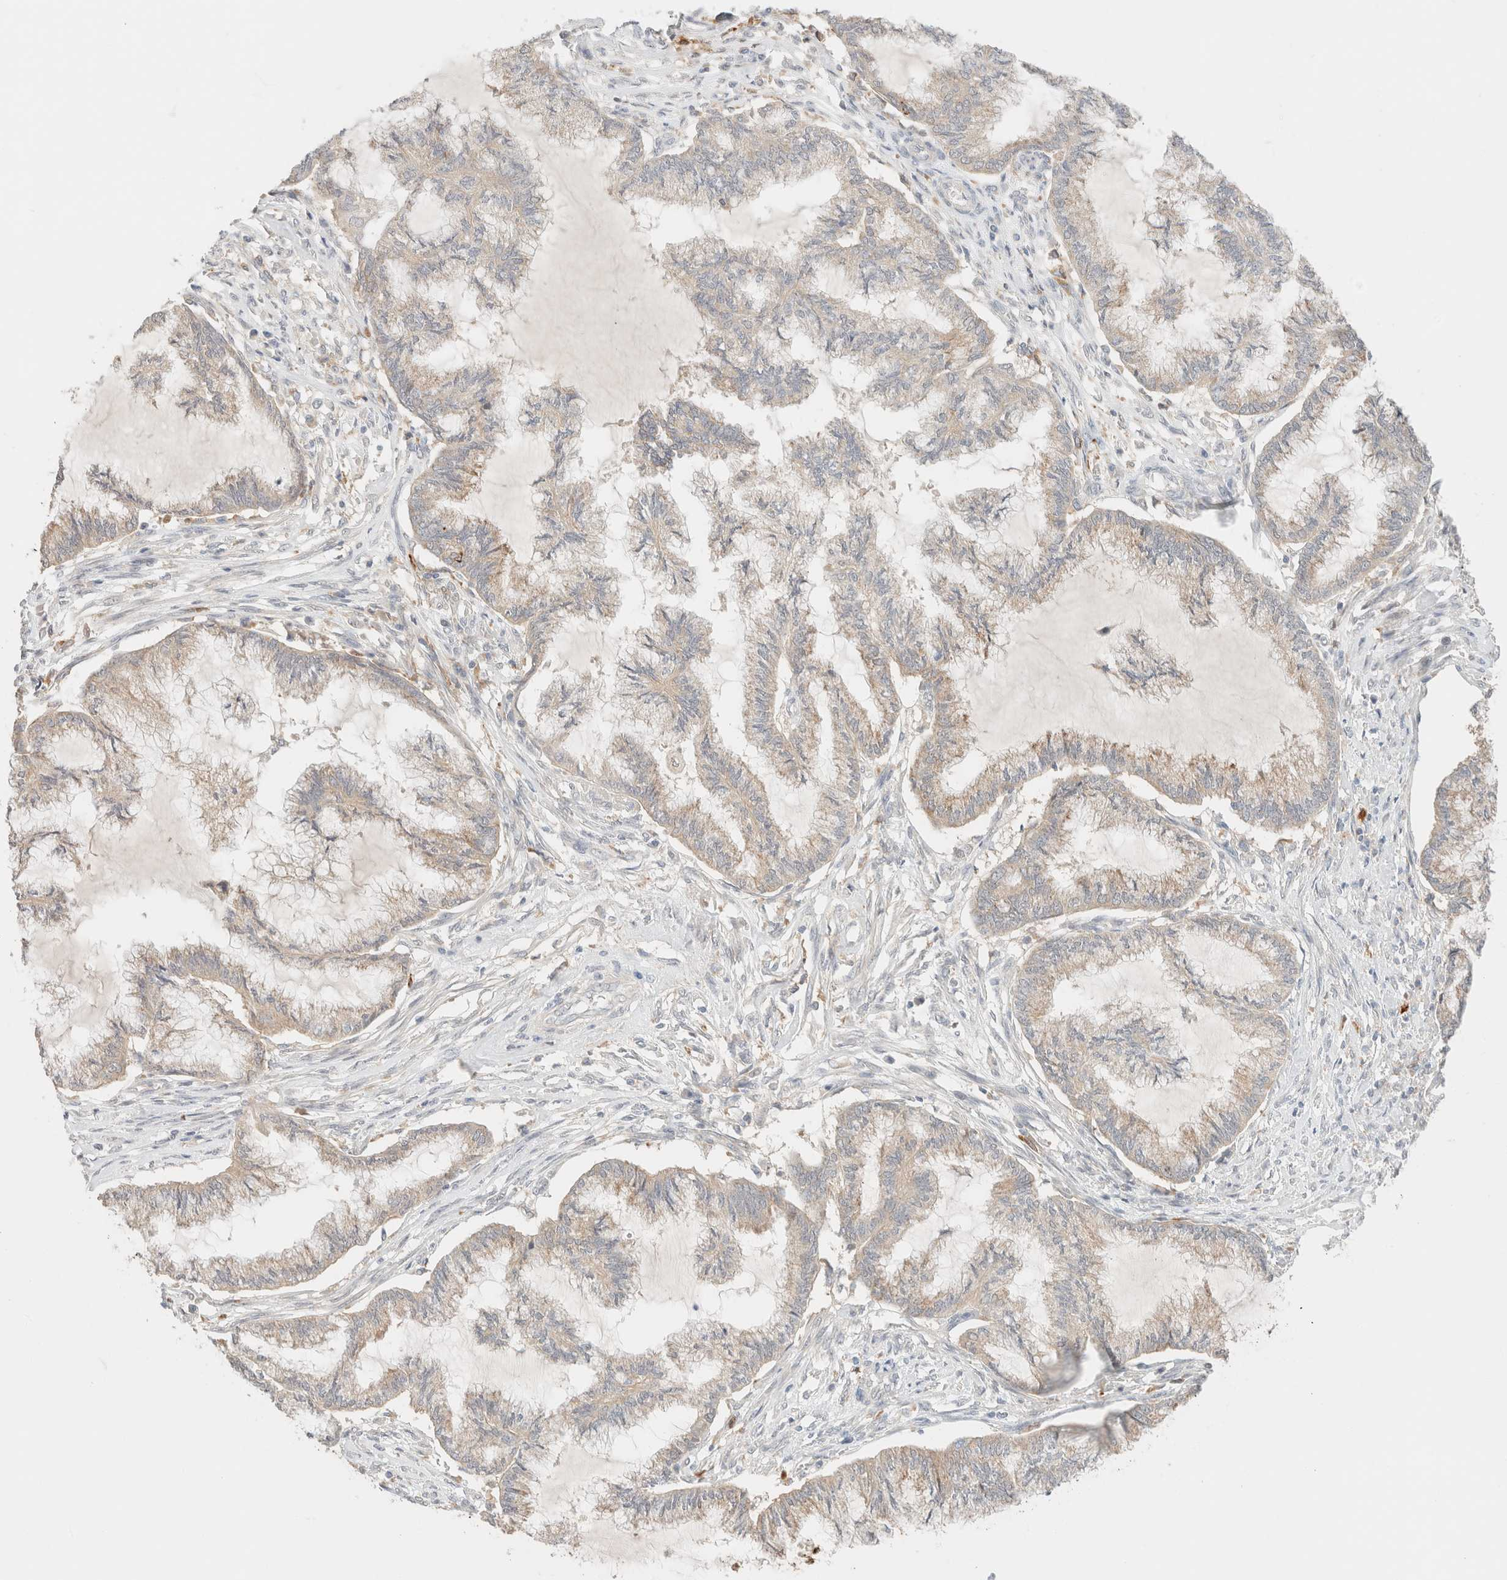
{"staining": {"intensity": "weak", "quantity": "25%-75%", "location": "cytoplasmic/membranous"}, "tissue": "endometrial cancer", "cell_type": "Tumor cells", "image_type": "cancer", "snomed": [{"axis": "morphology", "description": "Adenocarcinoma, NOS"}, {"axis": "topography", "description": "Endometrium"}], "caption": "IHC image of neoplastic tissue: endometrial cancer (adenocarcinoma) stained using immunohistochemistry (IHC) reveals low levels of weak protein expression localized specifically in the cytoplasmic/membranous of tumor cells, appearing as a cytoplasmic/membranous brown color.", "gene": "SGSM2", "patient": {"sex": "female", "age": 86}}